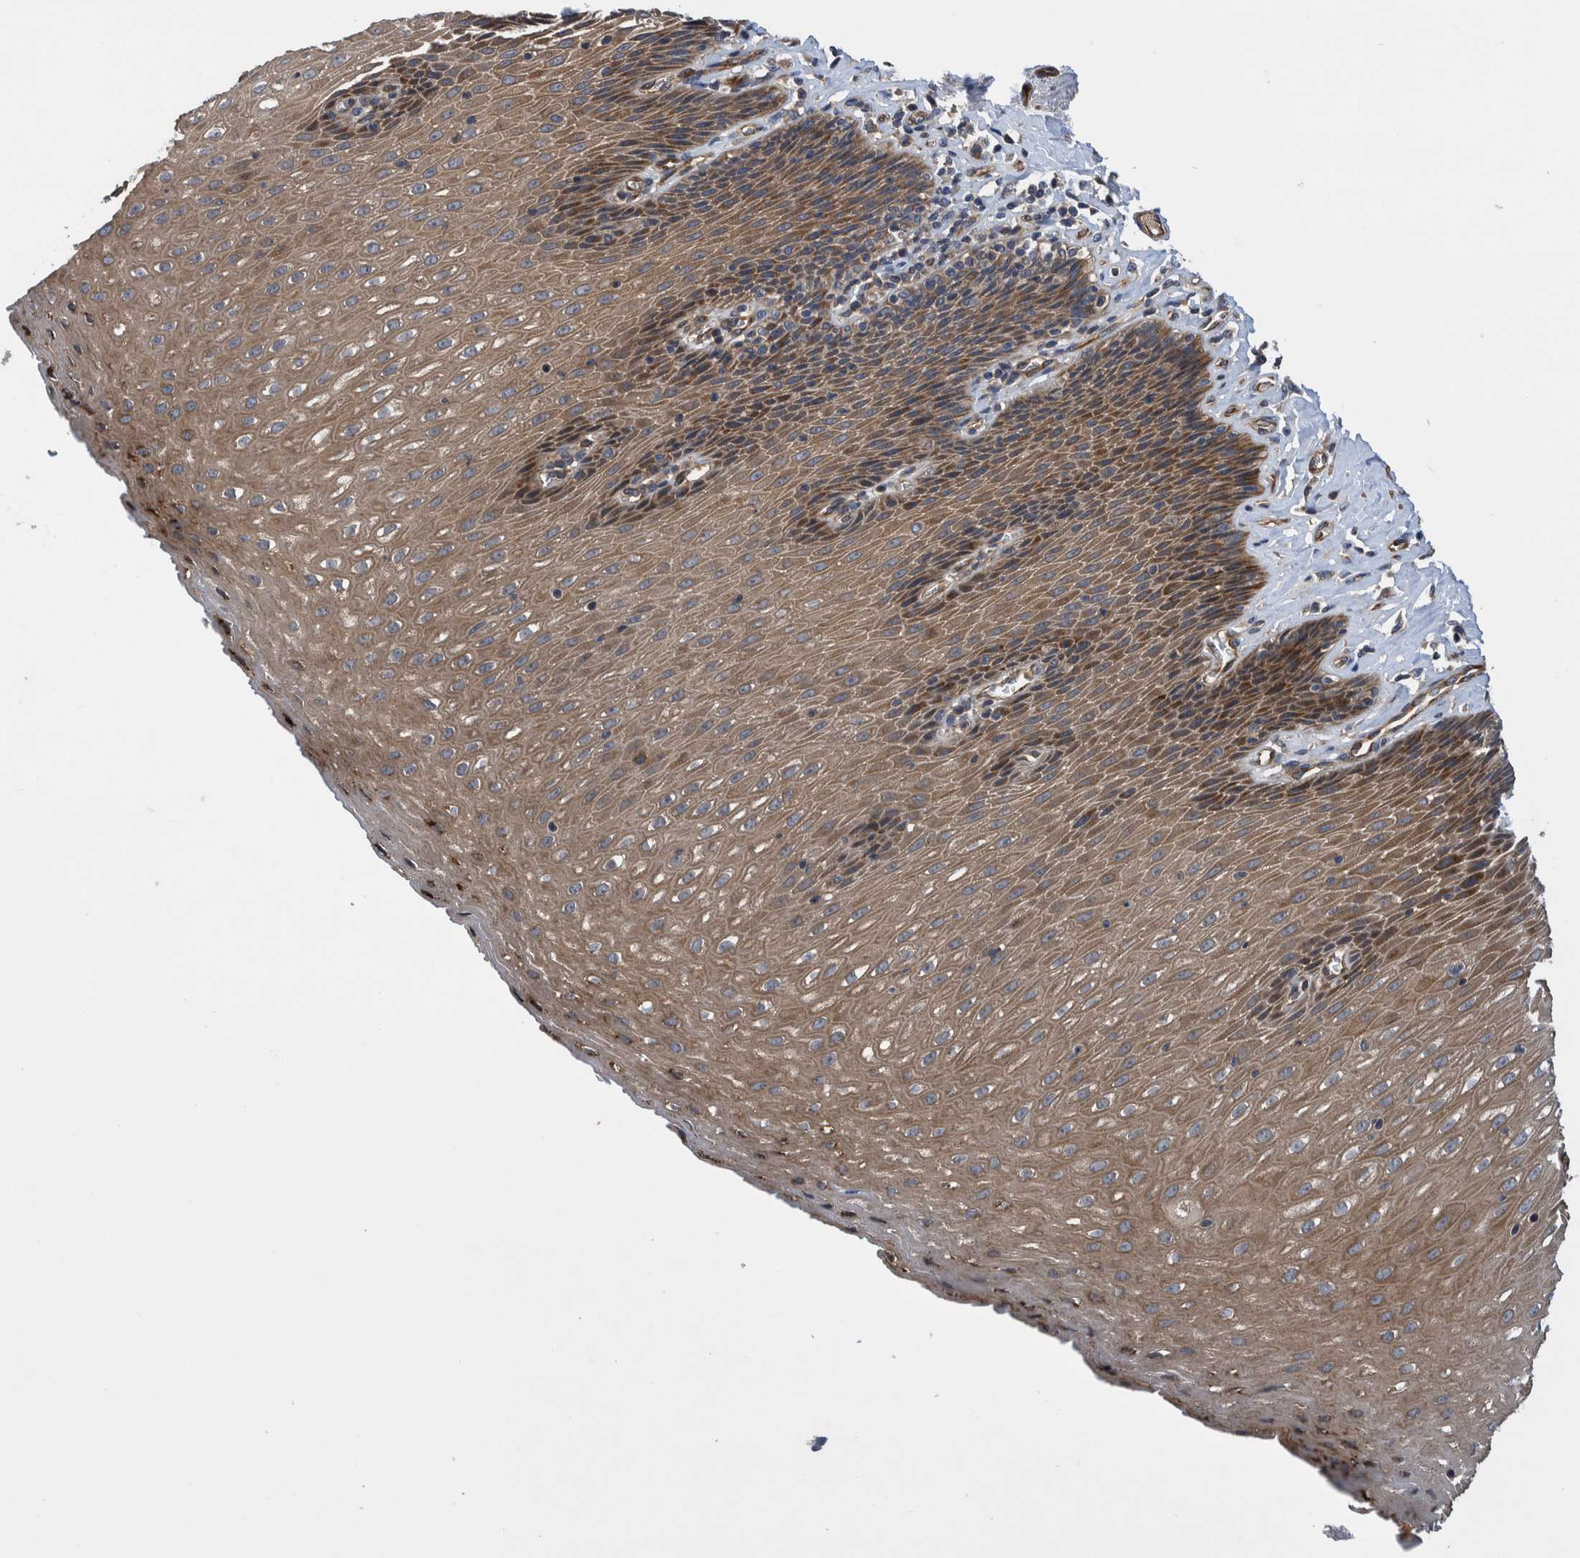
{"staining": {"intensity": "moderate", "quantity": ">75%", "location": "cytoplasmic/membranous"}, "tissue": "esophagus", "cell_type": "Squamous epithelial cells", "image_type": "normal", "snomed": [{"axis": "morphology", "description": "Normal tissue, NOS"}, {"axis": "topography", "description": "Esophagus"}], "caption": "The immunohistochemical stain shows moderate cytoplasmic/membranous staining in squamous epithelial cells of normal esophagus.", "gene": "GRPEL2", "patient": {"sex": "female", "age": 61}}